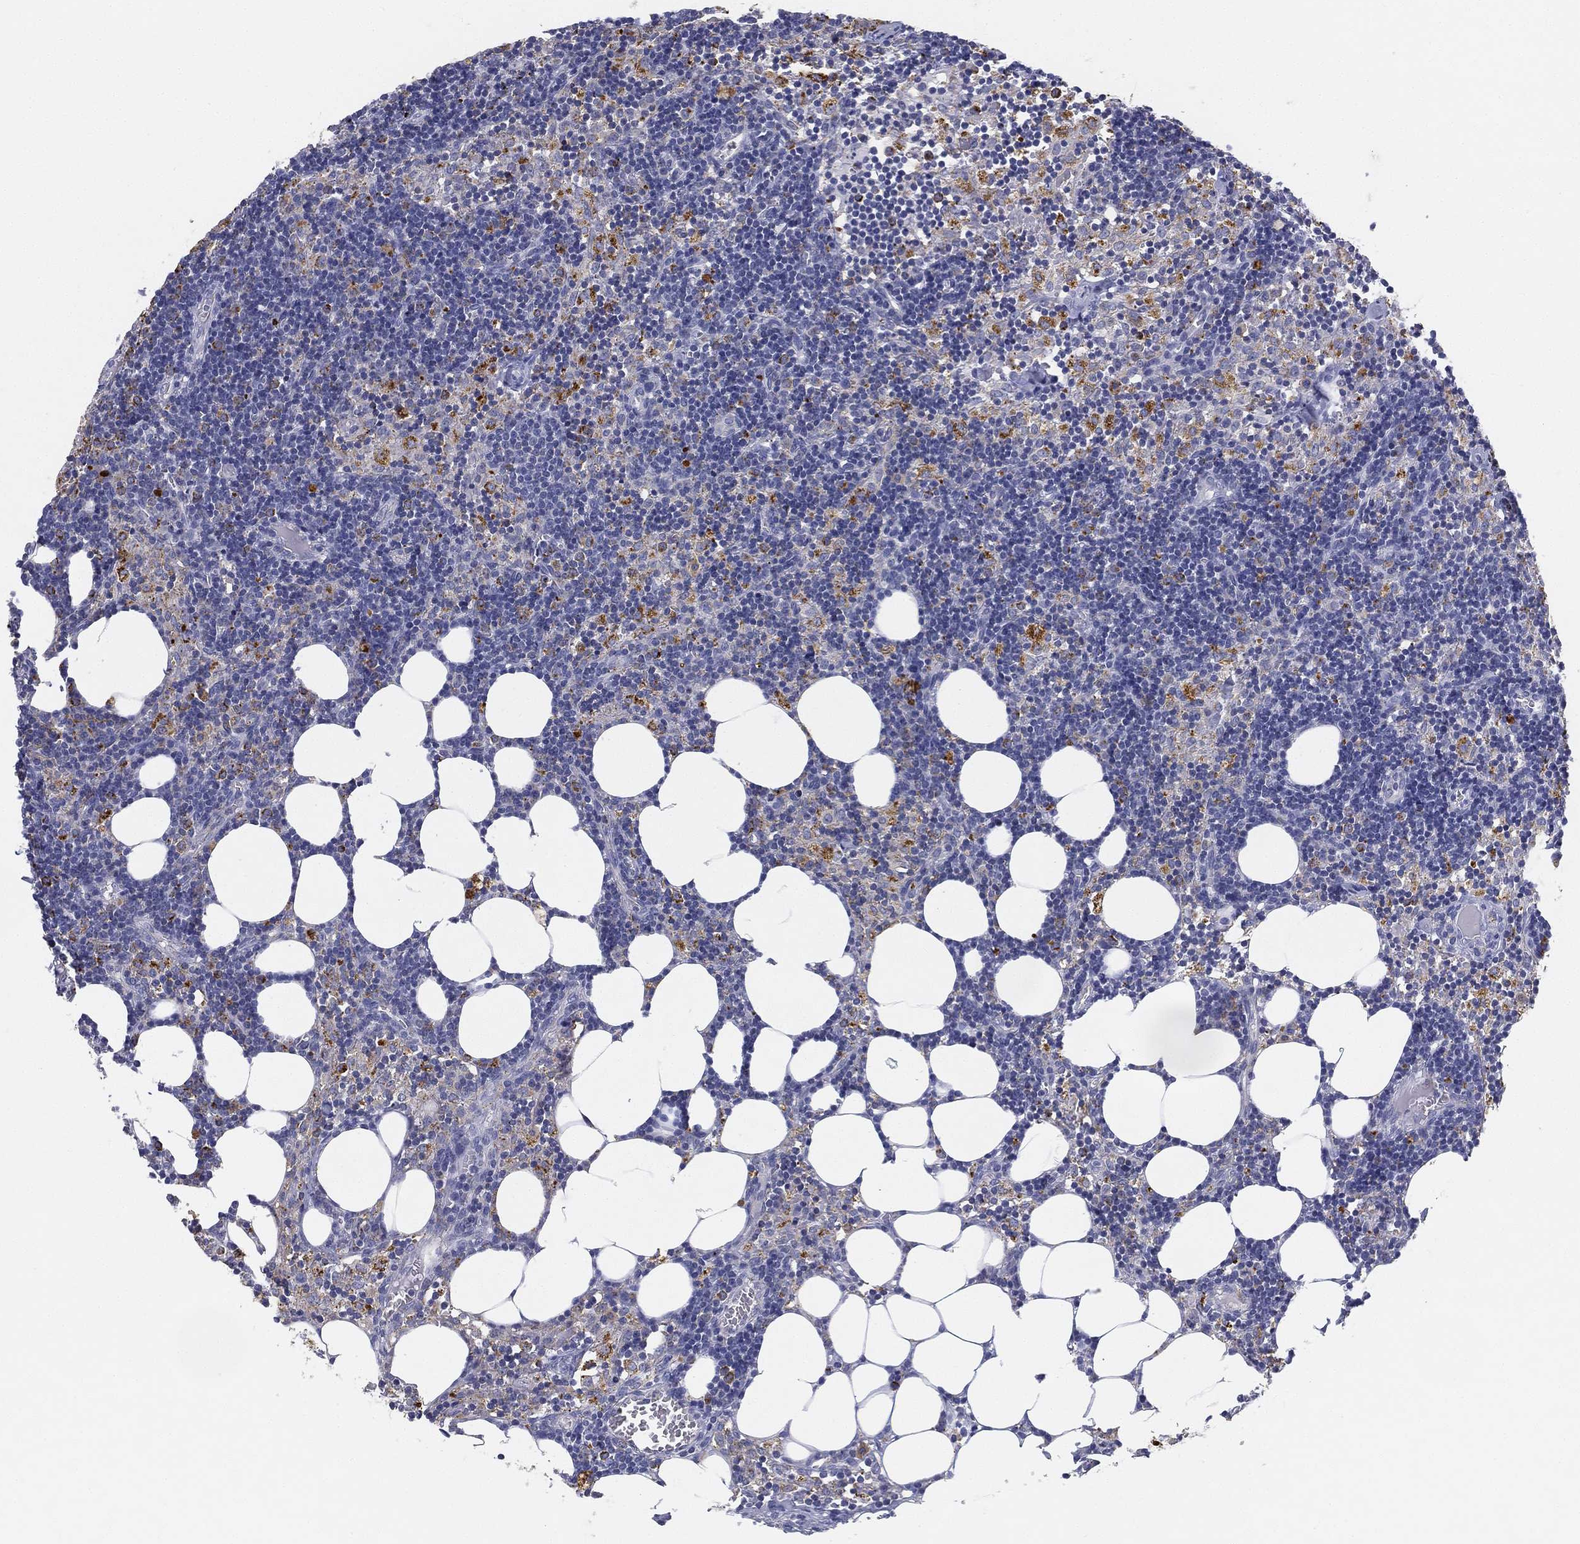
{"staining": {"intensity": "strong", "quantity": "<25%", "location": "cytoplasmic/membranous"}, "tissue": "lymph node", "cell_type": "Germinal center cells", "image_type": "normal", "snomed": [{"axis": "morphology", "description": "Normal tissue, NOS"}, {"axis": "topography", "description": "Lymph node"}], "caption": "DAB (3,3'-diaminobenzidine) immunohistochemical staining of benign human lymph node demonstrates strong cytoplasmic/membranous protein staining in about <25% of germinal center cells. The staining is performed using DAB (3,3'-diaminobenzidine) brown chromogen to label protein expression. The nuclei are counter-stained blue using hematoxylin.", "gene": "NPC2", "patient": {"sex": "female", "age": 52}}